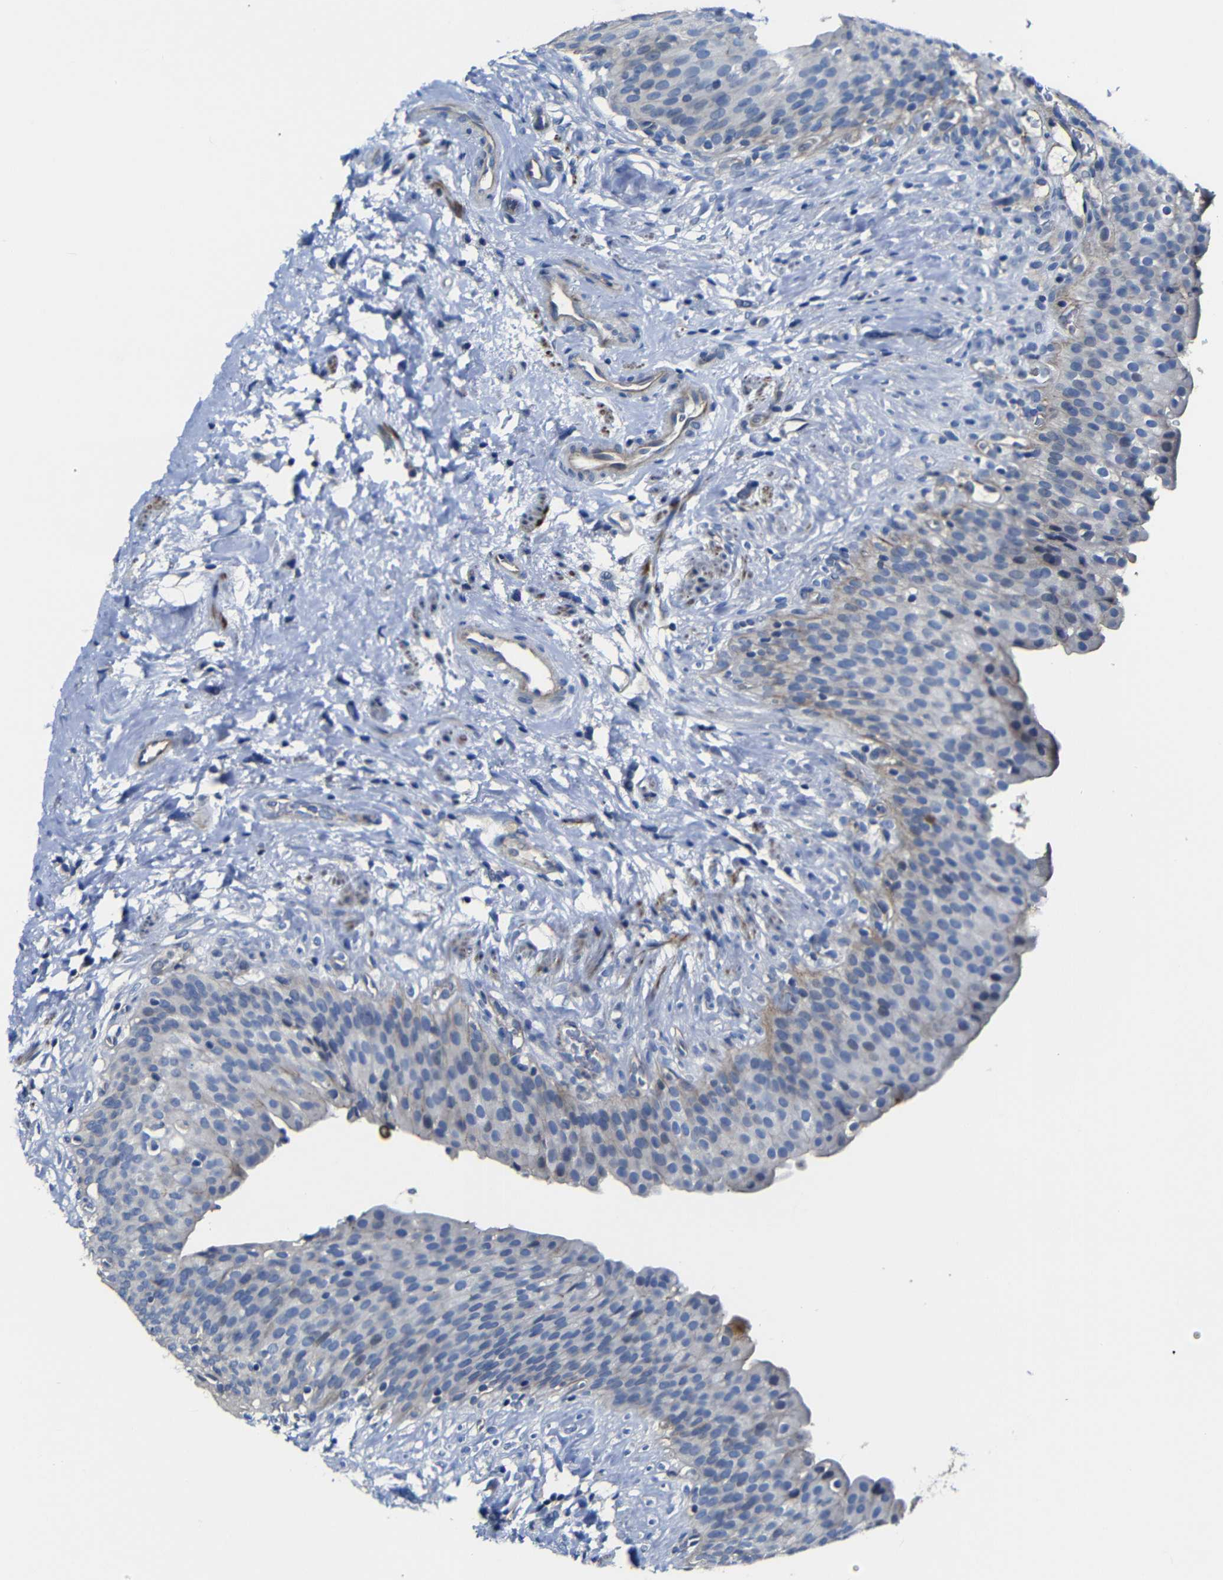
{"staining": {"intensity": "weak", "quantity": "<25%", "location": "cytoplasmic/membranous"}, "tissue": "urinary bladder", "cell_type": "Urothelial cells", "image_type": "normal", "snomed": [{"axis": "morphology", "description": "Normal tissue, NOS"}, {"axis": "topography", "description": "Urinary bladder"}], "caption": "IHC micrograph of benign urinary bladder: human urinary bladder stained with DAB reveals no significant protein expression in urothelial cells.", "gene": "AFDN", "patient": {"sex": "female", "age": 79}}